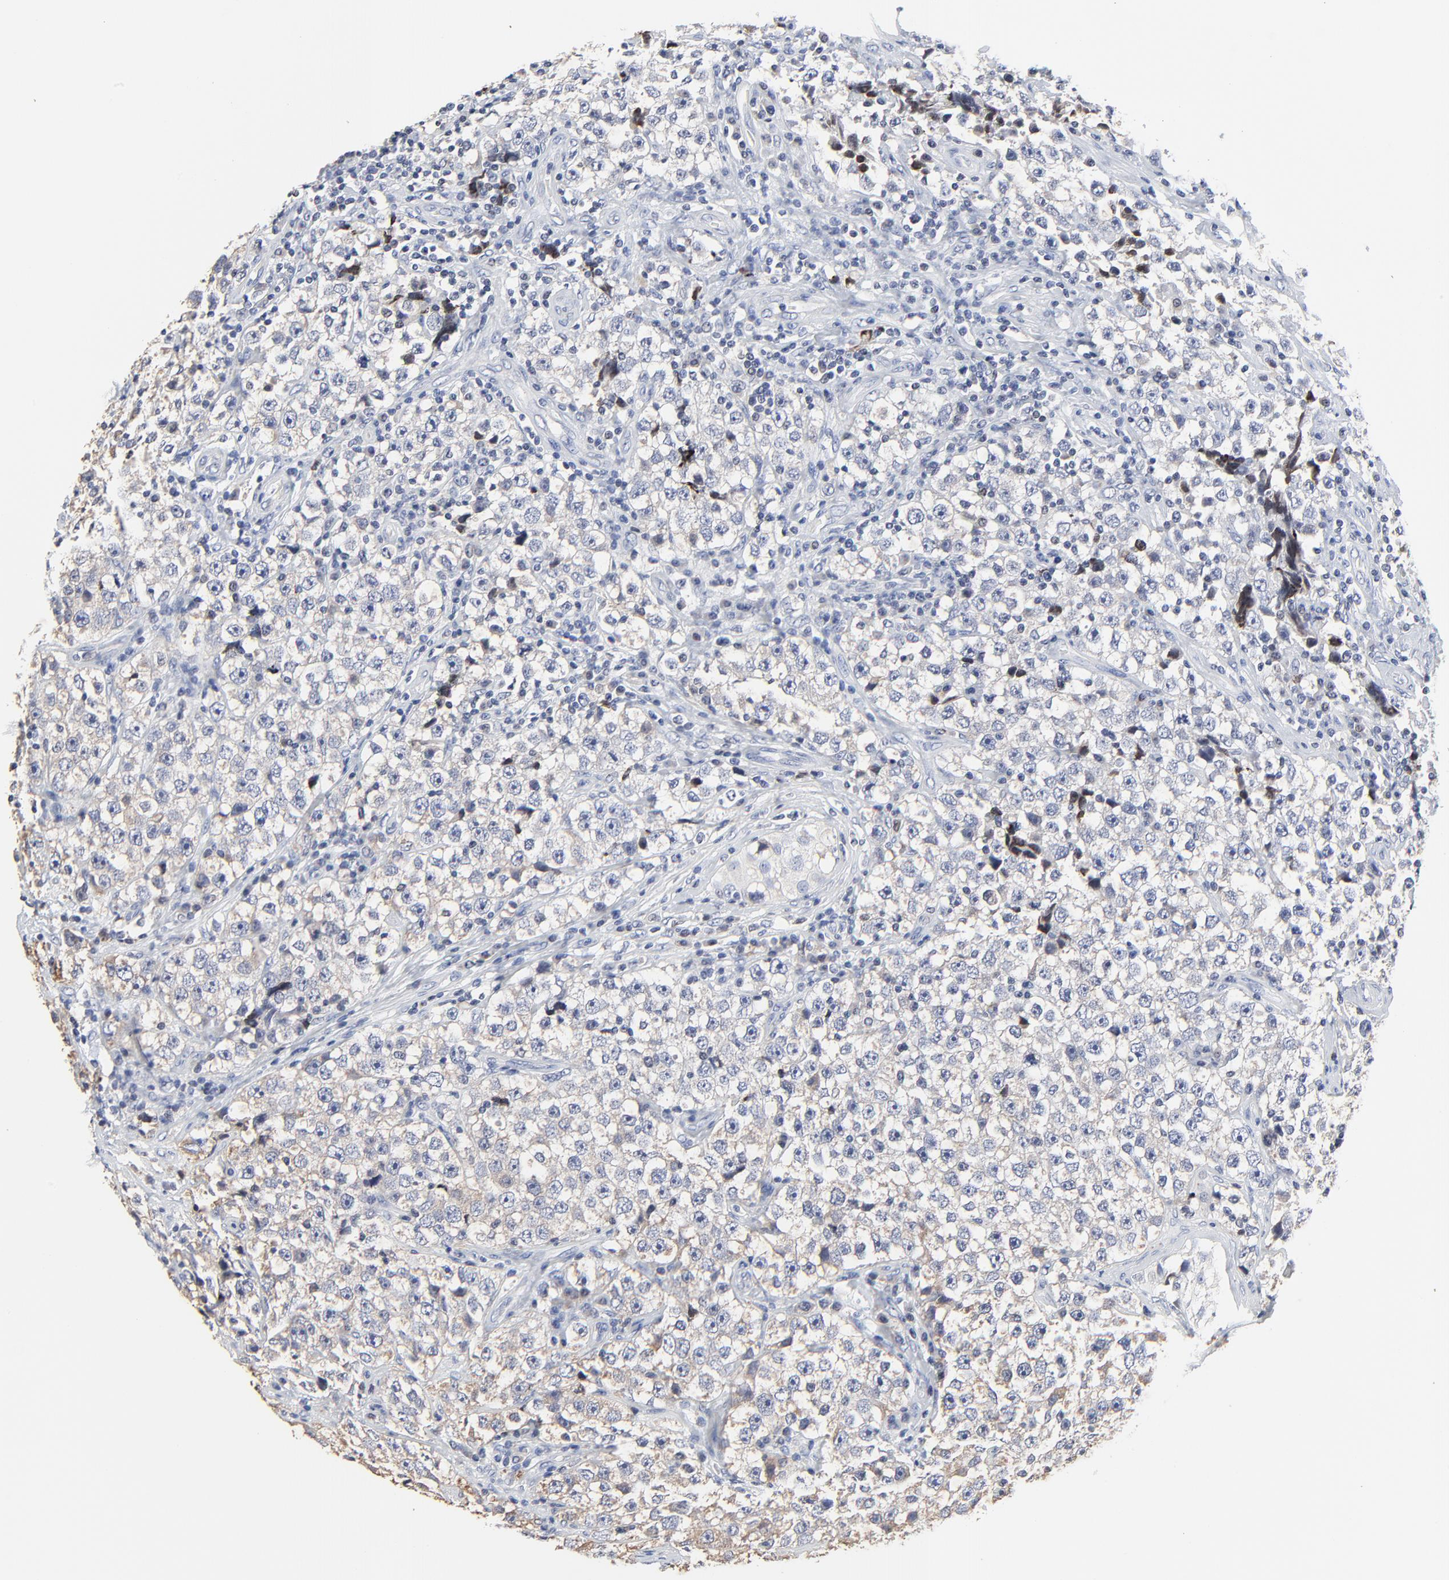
{"staining": {"intensity": "strong", "quantity": "<25%", "location": "nuclear"}, "tissue": "testis cancer", "cell_type": "Tumor cells", "image_type": "cancer", "snomed": [{"axis": "morphology", "description": "Seminoma, NOS"}, {"axis": "topography", "description": "Testis"}], "caption": "Immunohistochemical staining of testis cancer shows strong nuclear protein positivity in about <25% of tumor cells.", "gene": "LNX1", "patient": {"sex": "male", "age": 32}}